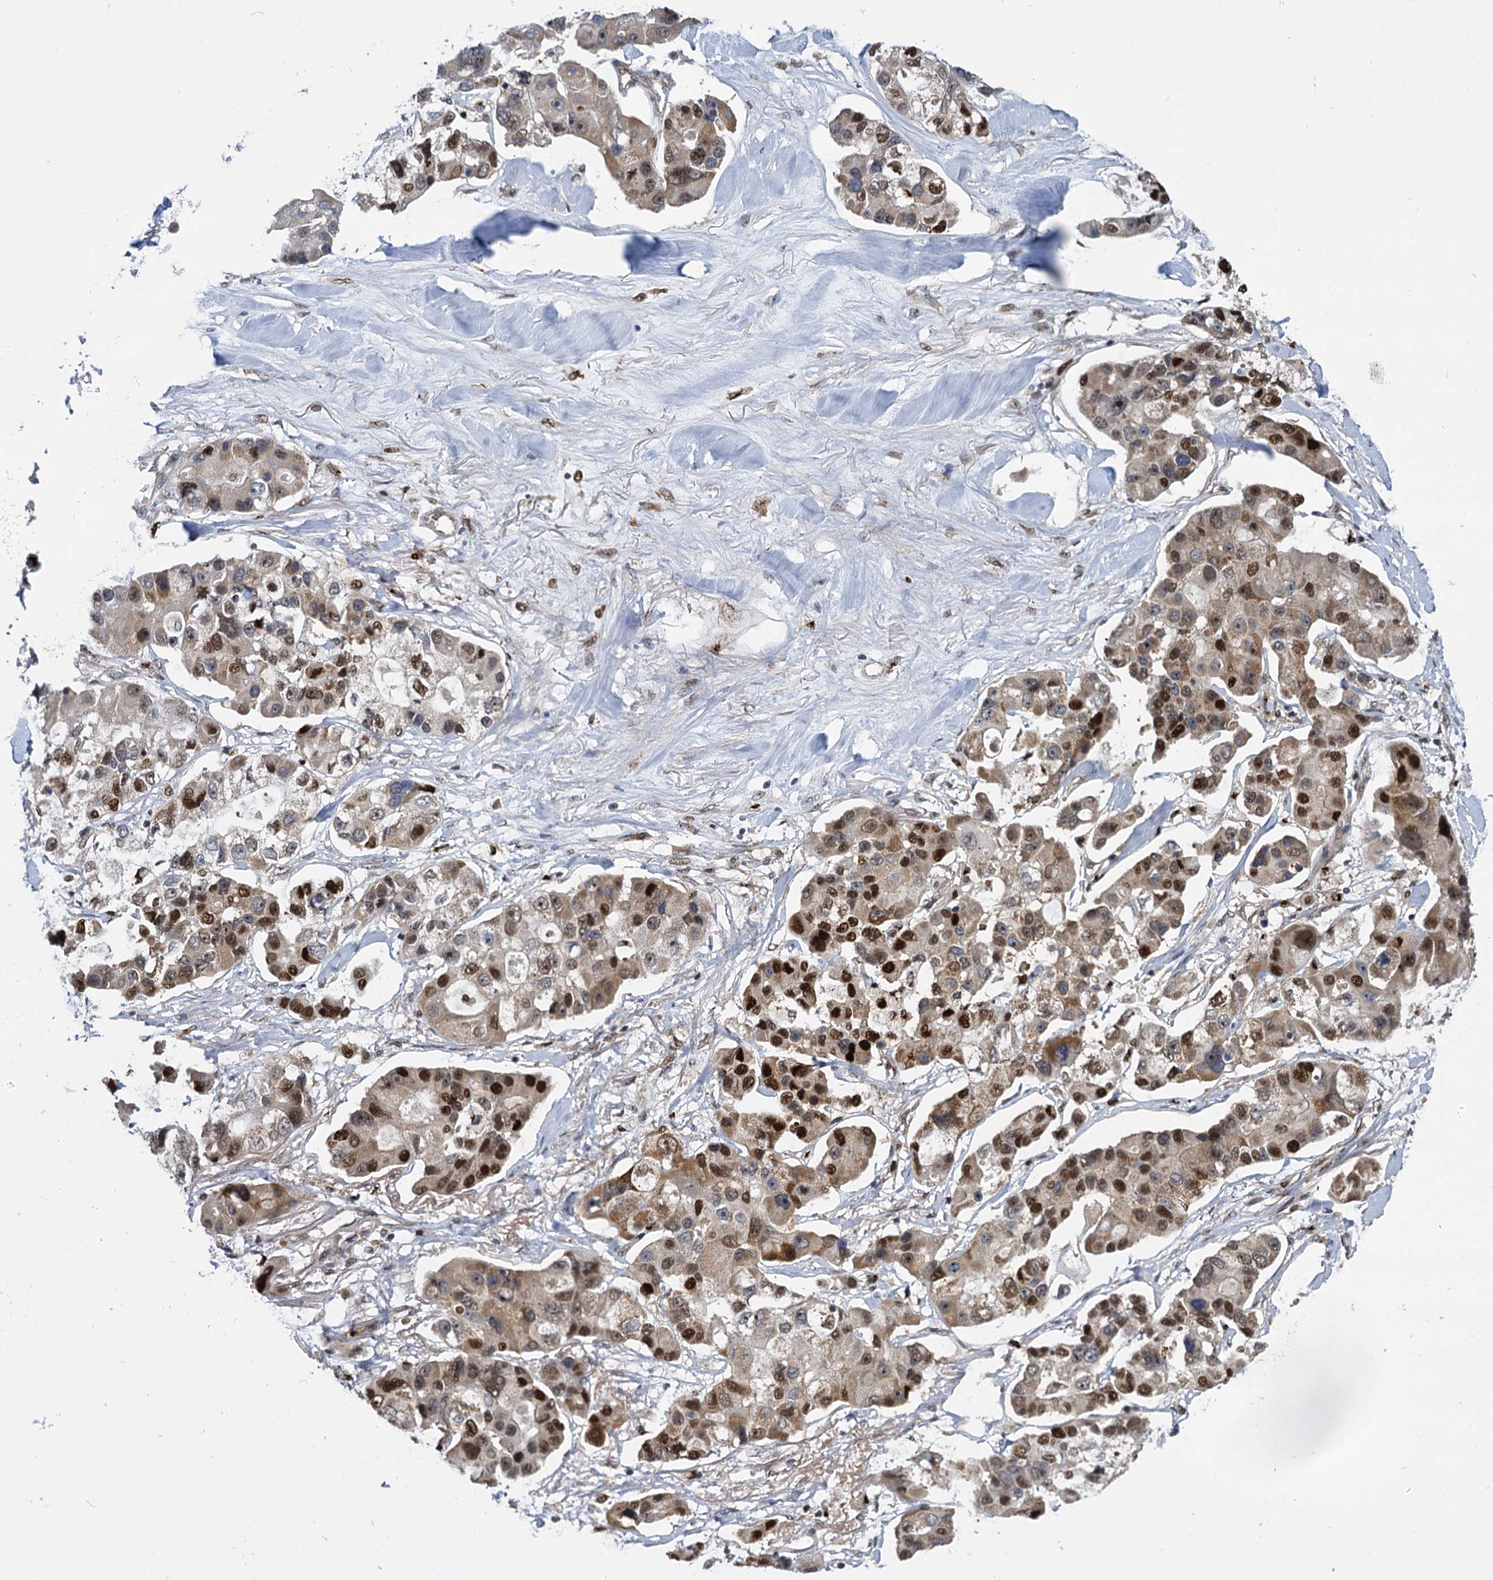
{"staining": {"intensity": "strong", "quantity": "25%-75%", "location": "cytoplasmic/membranous,nuclear"}, "tissue": "lung cancer", "cell_type": "Tumor cells", "image_type": "cancer", "snomed": [{"axis": "morphology", "description": "Adenocarcinoma, NOS"}, {"axis": "topography", "description": "Lung"}], "caption": "A high amount of strong cytoplasmic/membranous and nuclear expression is seen in about 25%-75% of tumor cells in lung cancer tissue.", "gene": "GAL3ST4", "patient": {"sex": "female", "age": 54}}